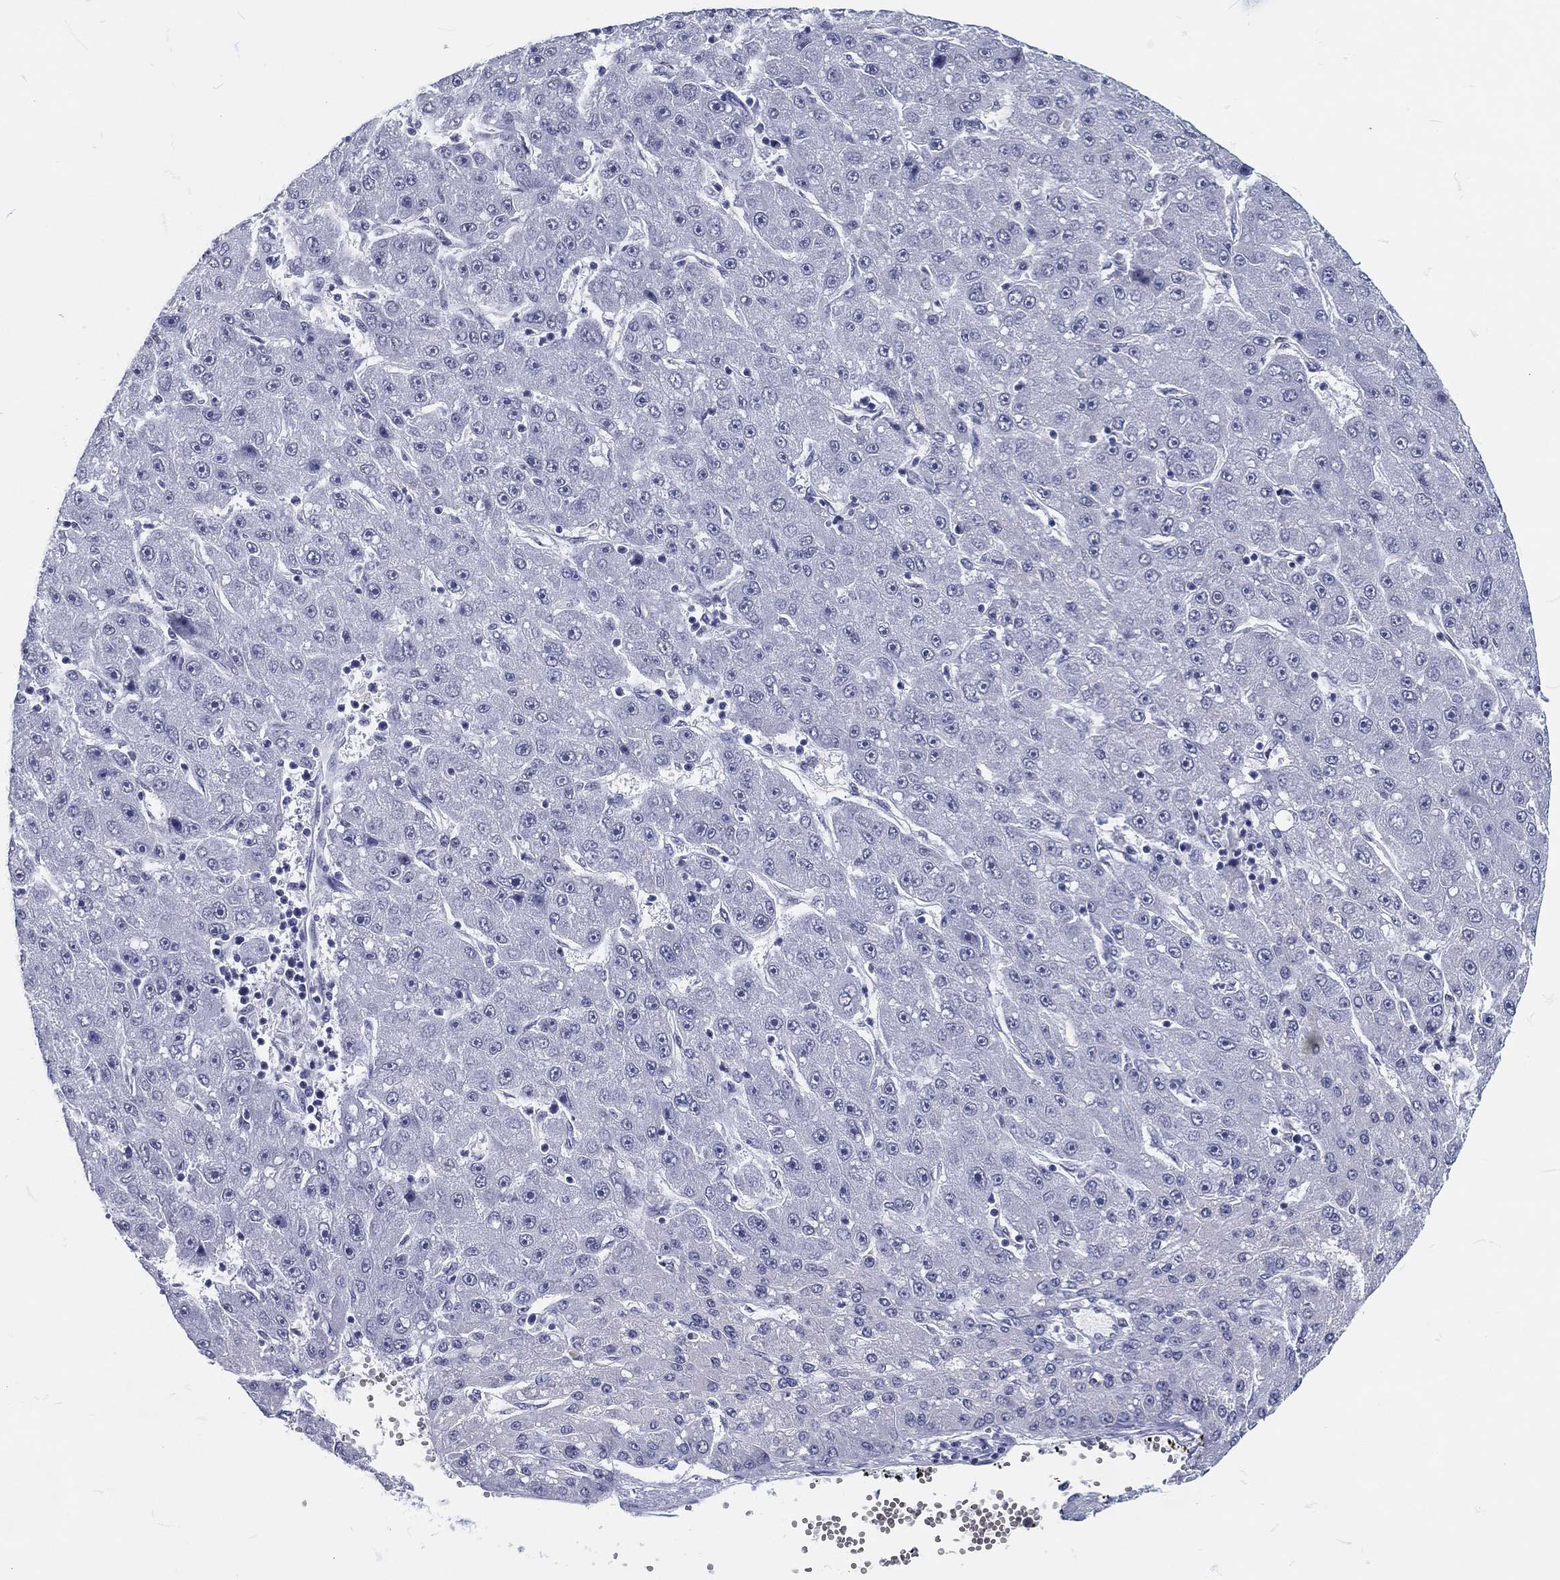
{"staining": {"intensity": "negative", "quantity": "none", "location": "none"}, "tissue": "liver cancer", "cell_type": "Tumor cells", "image_type": "cancer", "snomed": [{"axis": "morphology", "description": "Carcinoma, Hepatocellular, NOS"}, {"axis": "topography", "description": "Liver"}], "caption": "Tumor cells show no significant staining in liver hepatocellular carcinoma.", "gene": "MAPK8IP1", "patient": {"sex": "male", "age": 67}}